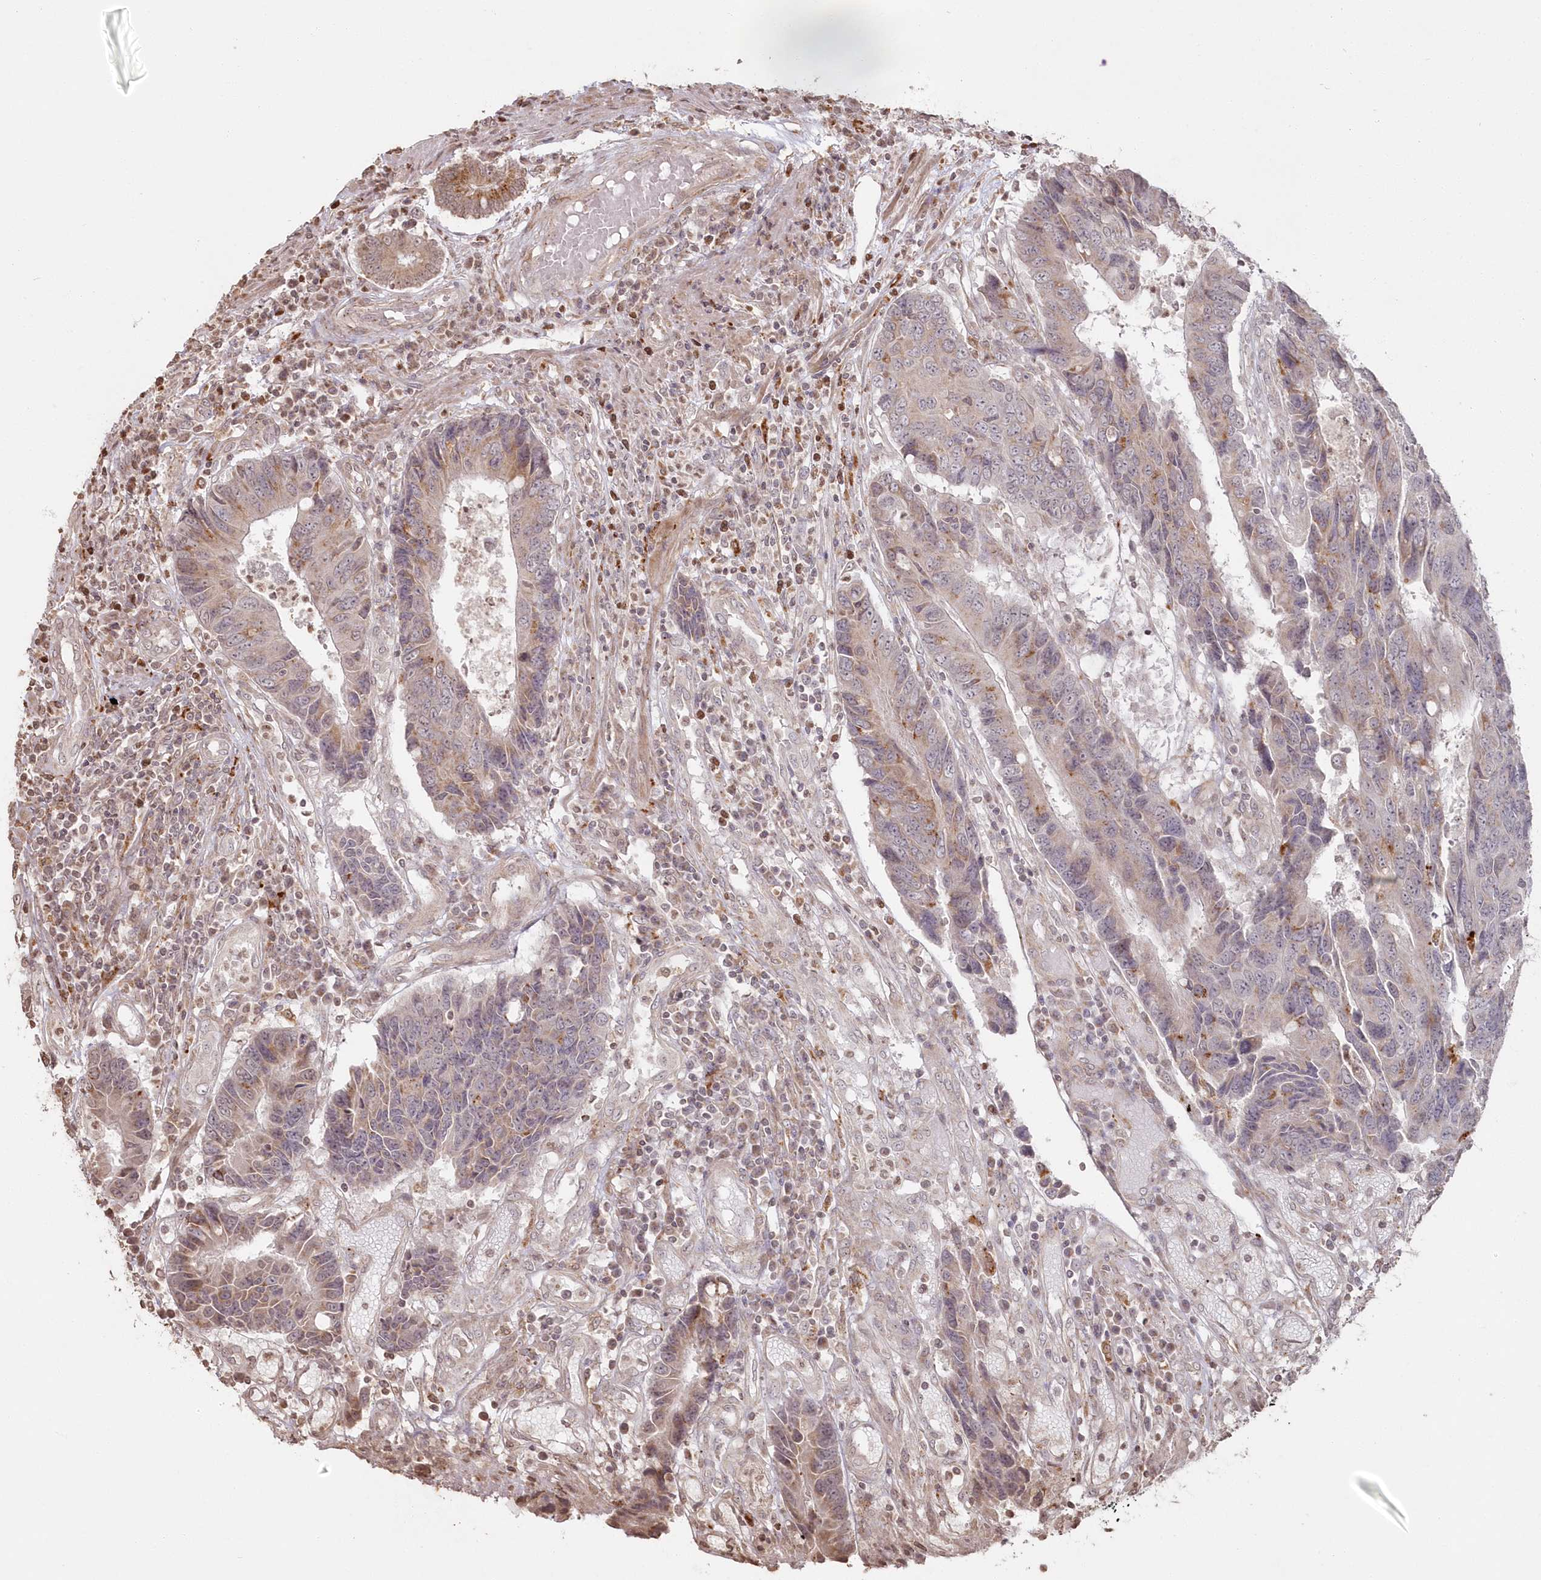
{"staining": {"intensity": "weak", "quantity": "25%-75%", "location": "cytoplasmic/membranous"}, "tissue": "colorectal cancer", "cell_type": "Tumor cells", "image_type": "cancer", "snomed": [{"axis": "morphology", "description": "Adenocarcinoma, NOS"}, {"axis": "topography", "description": "Rectum"}], "caption": "Immunohistochemical staining of human colorectal cancer (adenocarcinoma) reveals weak cytoplasmic/membranous protein staining in approximately 25%-75% of tumor cells.", "gene": "ARSB", "patient": {"sex": "male", "age": 84}}